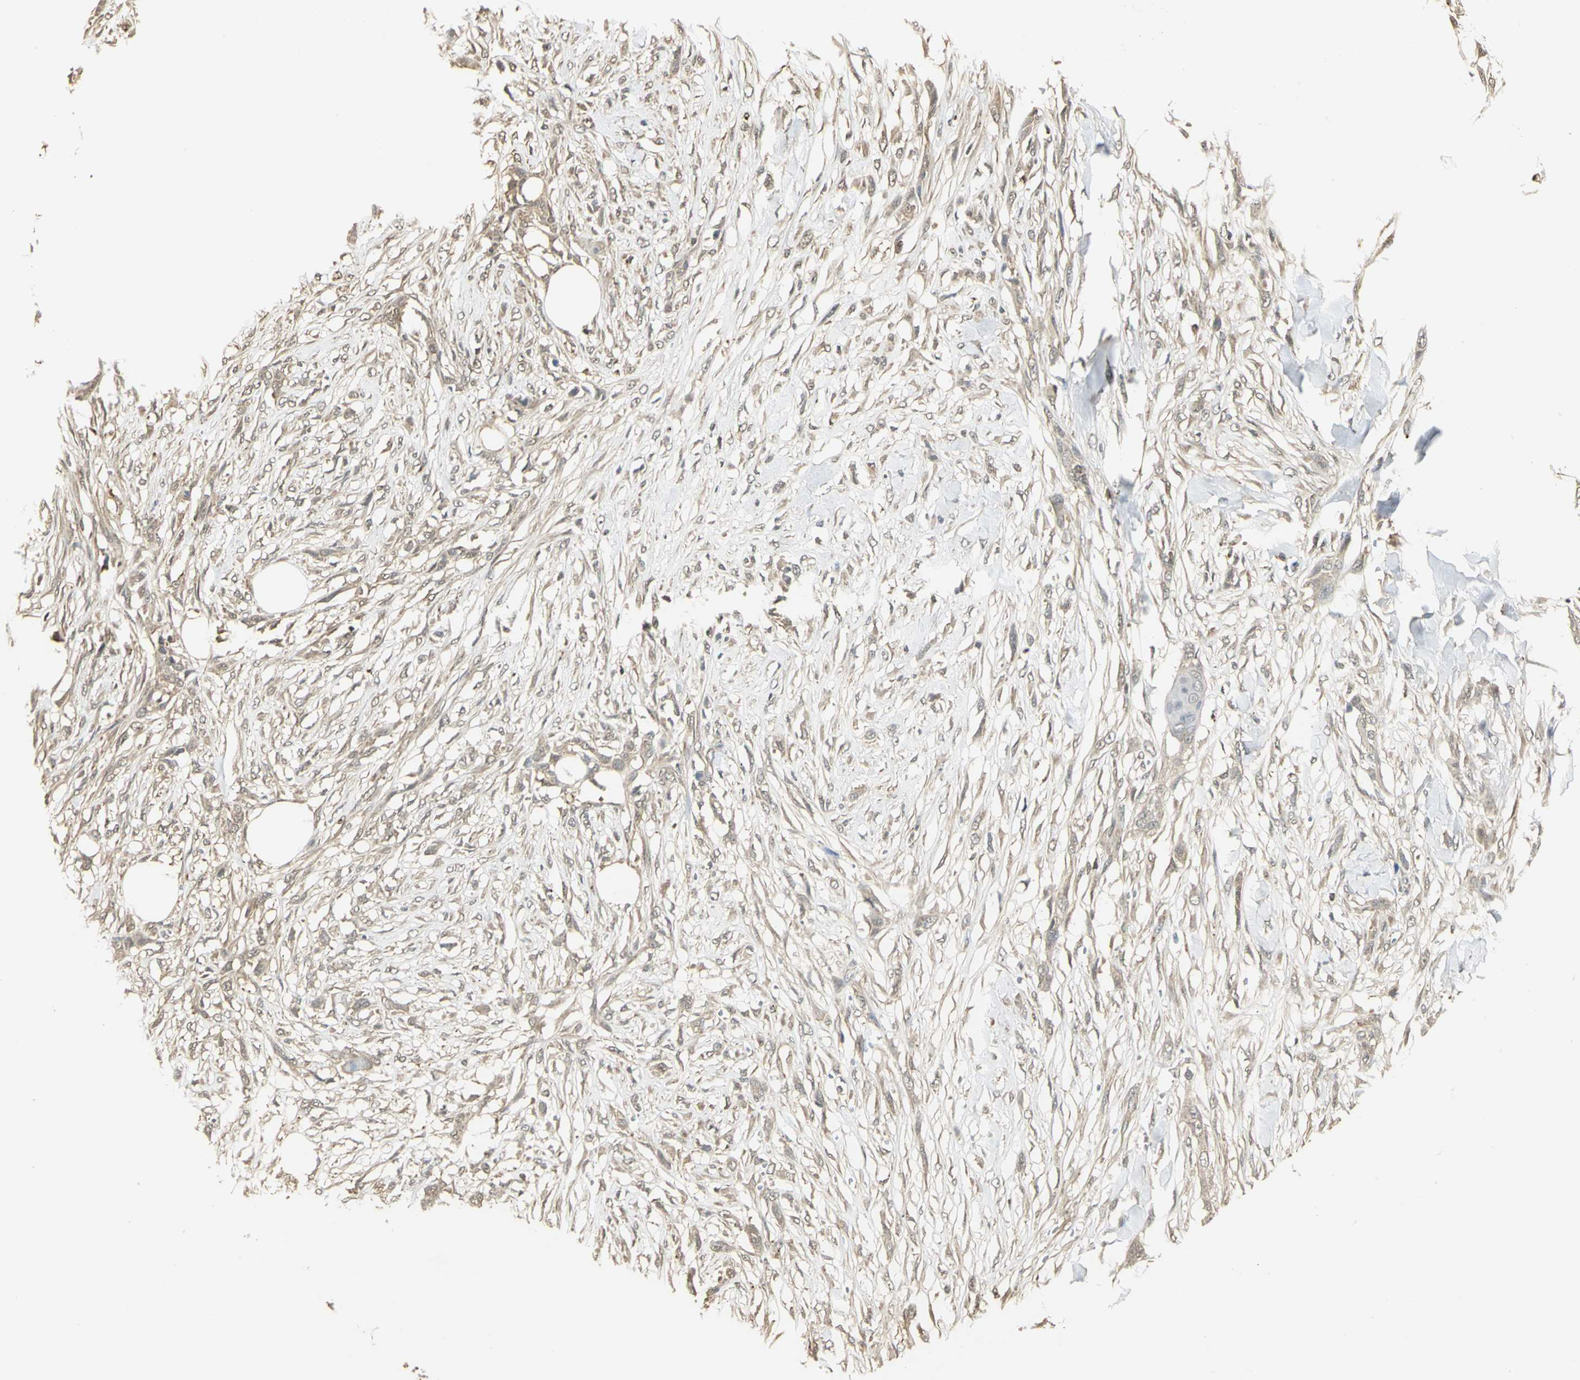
{"staining": {"intensity": "weak", "quantity": ">75%", "location": "cytoplasmic/membranous"}, "tissue": "skin cancer", "cell_type": "Tumor cells", "image_type": "cancer", "snomed": [{"axis": "morphology", "description": "Normal tissue, NOS"}, {"axis": "morphology", "description": "Squamous cell carcinoma, NOS"}, {"axis": "topography", "description": "Skin"}], "caption": "This histopathology image reveals IHC staining of squamous cell carcinoma (skin), with low weak cytoplasmic/membranous positivity in approximately >75% of tumor cells.", "gene": "PARK7", "patient": {"sex": "female", "age": 59}}